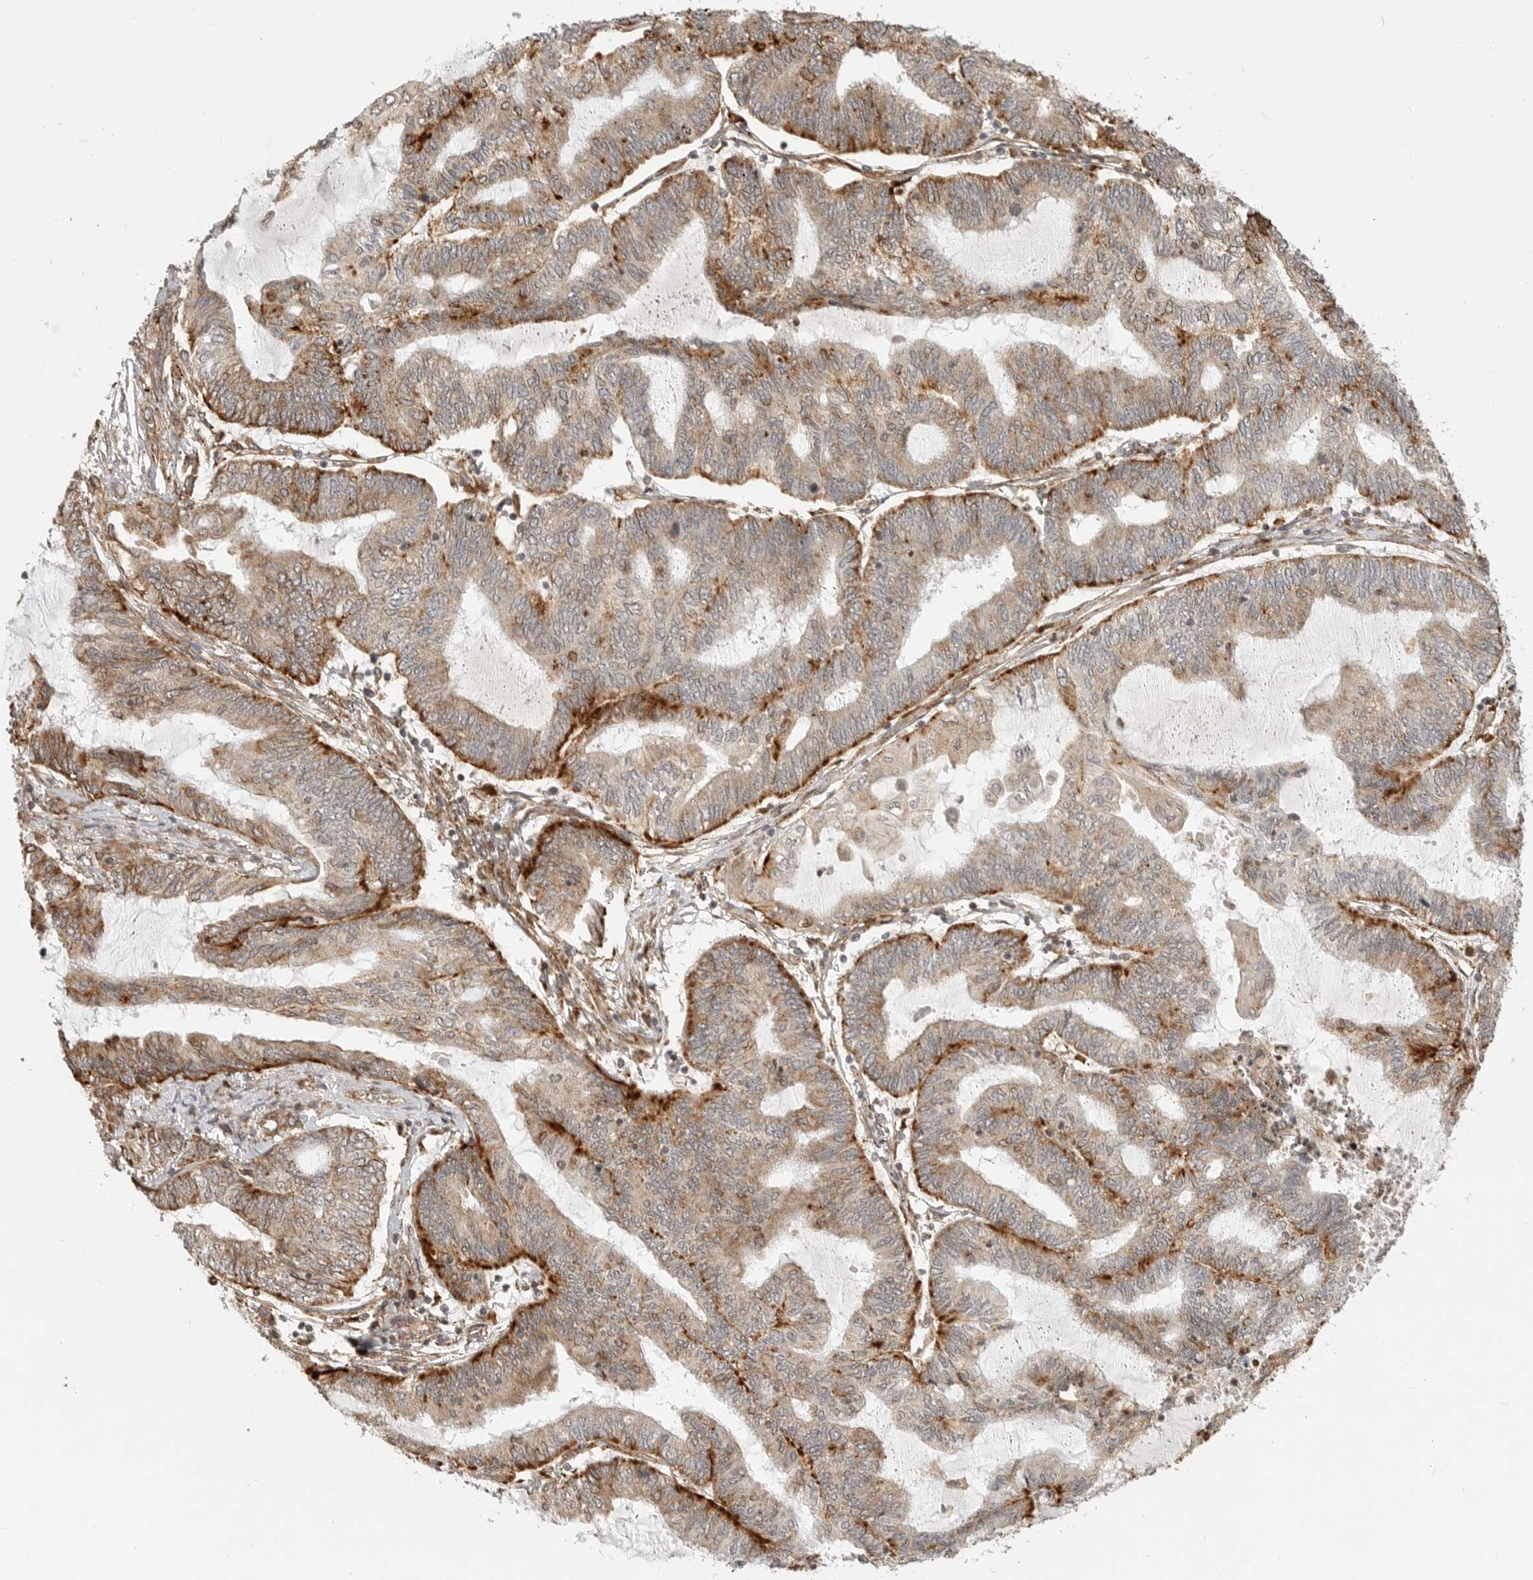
{"staining": {"intensity": "moderate", "quantity": ">75%", "location": "cytoplasmic/membranous"}, "tissue": "endometrial cancer", "cell_type": "Tumor cells", "image_type": "cancer", "snomed": [{"axis": "morphology", "description": "Adenocarcinoma, NOS"}, {"axis": "topography", "description": "Uterus"}, {"axis": "topography", "description": "Endometrium"}], "caption": "A photomicrograph of endometrial adenocarcinoma stained for a protein shows moderate cytoplasmic/membranous brown staining in tumor cells.", "gene": "IDUA", "patient": {"sex": "female", "age": 70}}